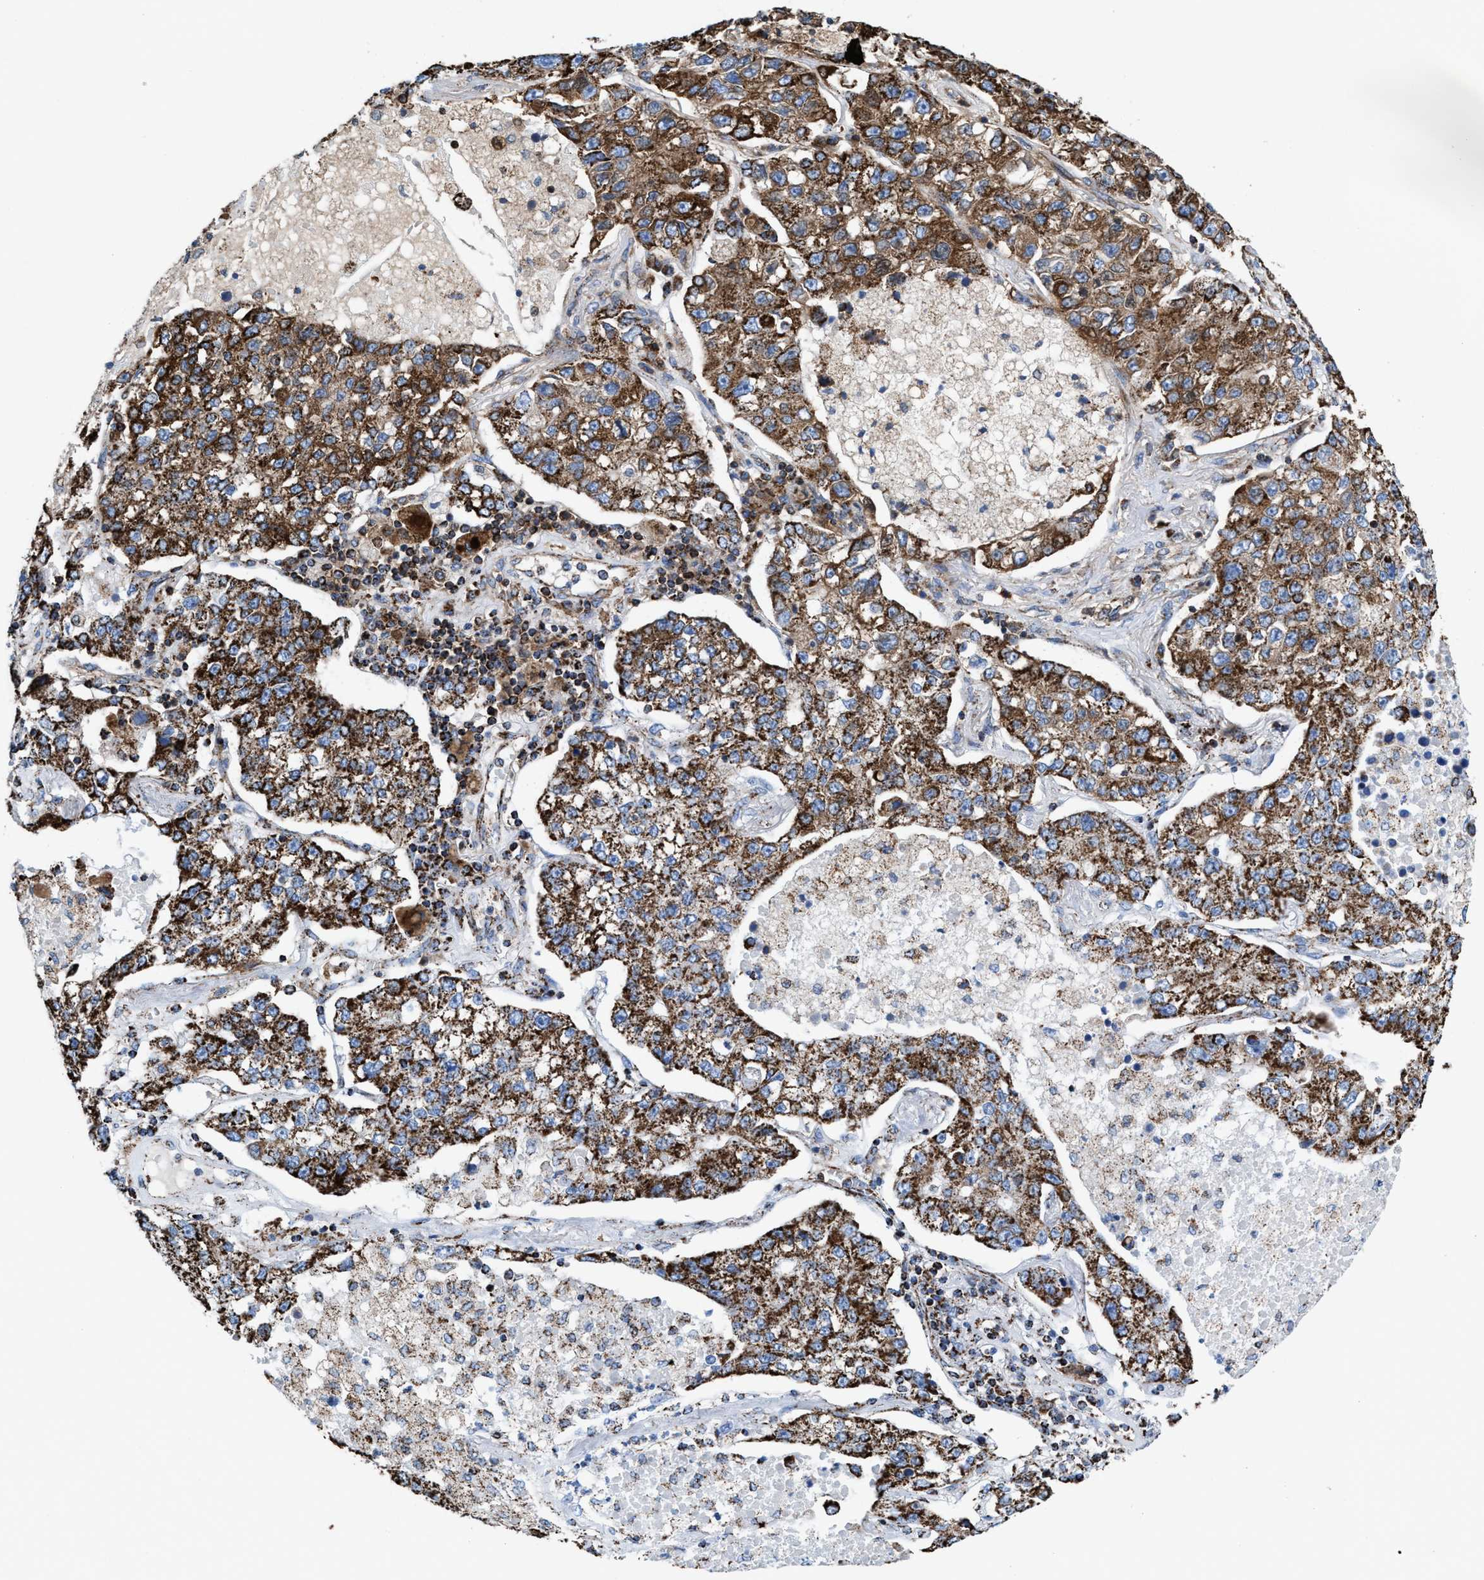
{"staining": {"intensity": "moderate", "quantity": ">75%", "location": "cytoplasmic/membranous"}, "tissue": "lung cancer", "cell_type": "Tumor cells", "image_type": "cancer", "snomed": [{"axis": "morphology", "description": "Adenocarcinoma, NOS"}, {"axis": "topography", "description": "Lung"}], "caption": "Immunohistochemical staining of adenocarcinoma (lung) shows moderate cytoplasmic/membranous protein positivity in about >75% of tumor cells. Nuclei are stained in blue.", "gene": "ECHS1", "patient": {"sex": "male", "age": 49}}